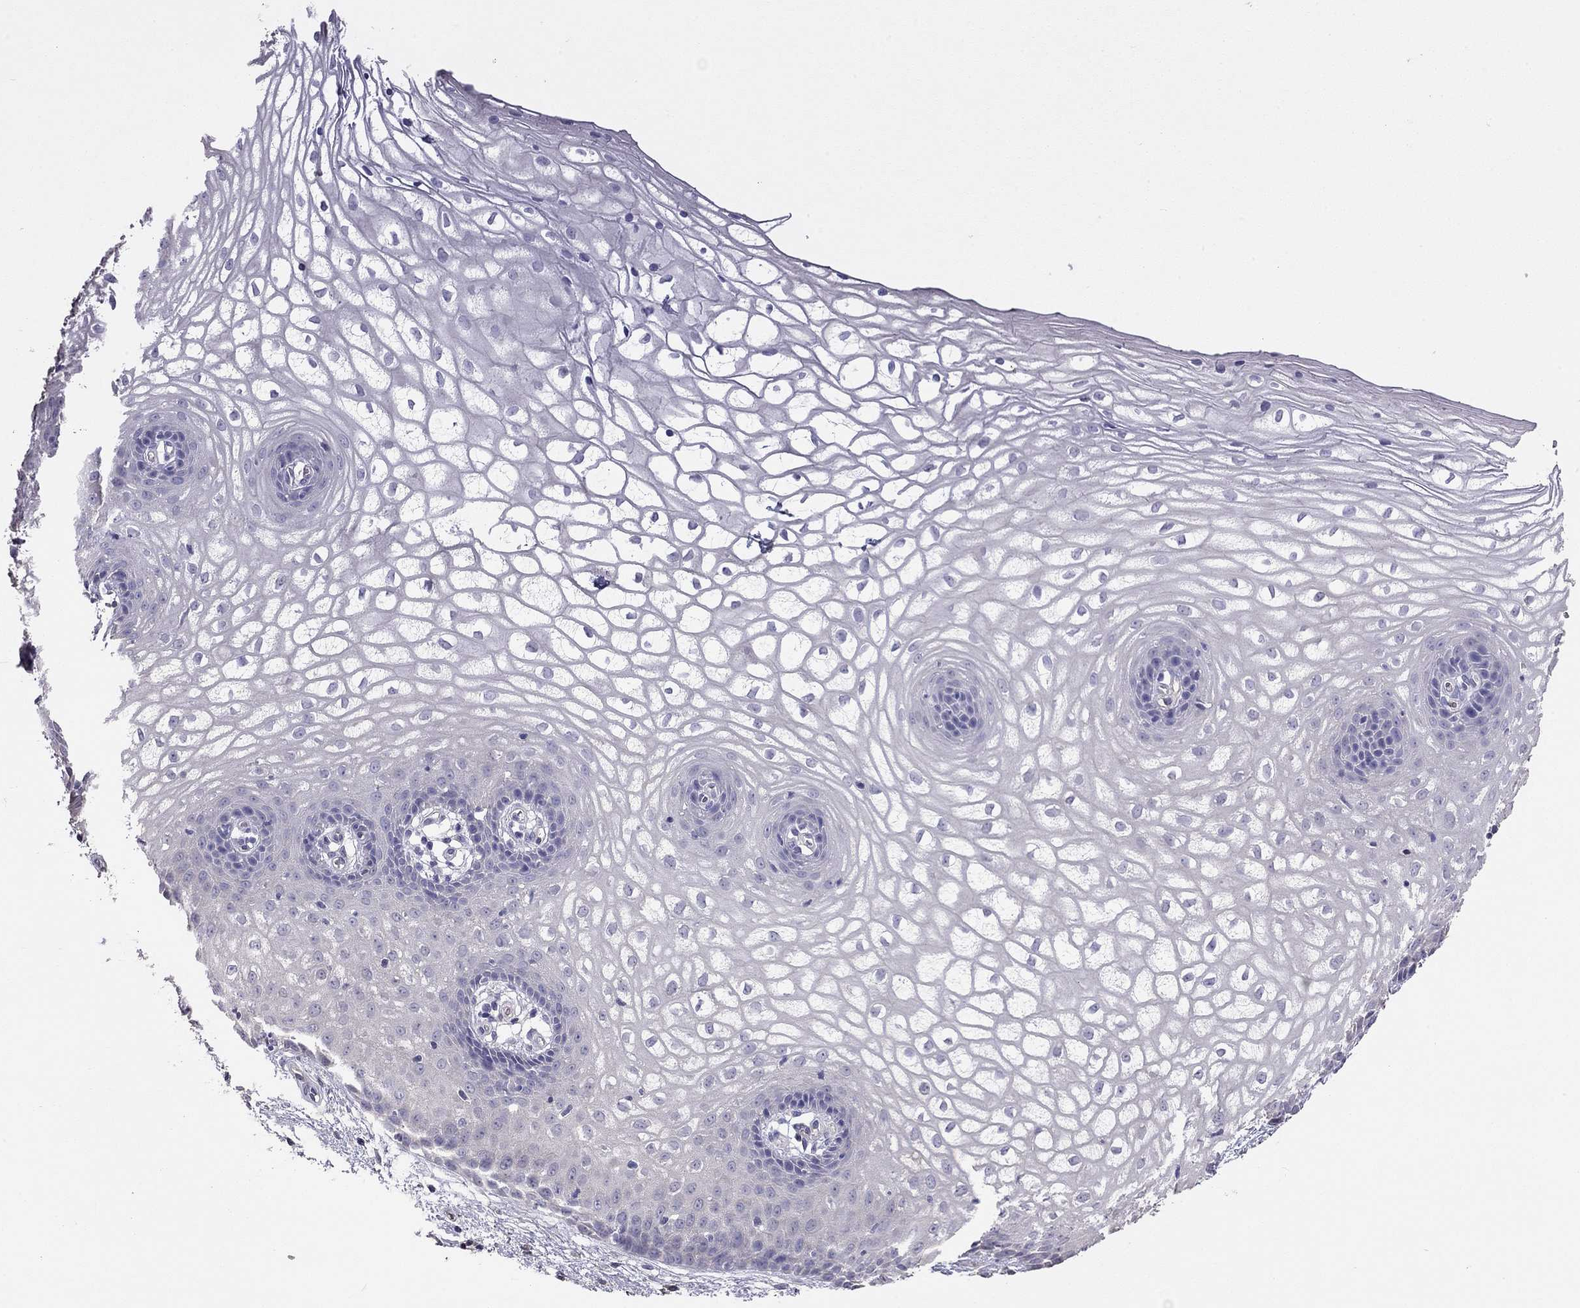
{"staining": {"intensity": "negative", "quantity": "none", "location": "none"}, "tissue": "vagina", "cell_type": "Squamous epithelial cells", "image_type": "normal", "snomed": [{"axis": "morphology", "description": "Normal tissue, NOS"}, {"axis": "topography", "description": "Vagina"}], "caption": "This is a histopathology image of immunohistochemistry staining of normal vagina, which shows no staining in squamous epithelial cells.", "gene": "FEZ1", "patient": {"sex": "female", "age": 34}}